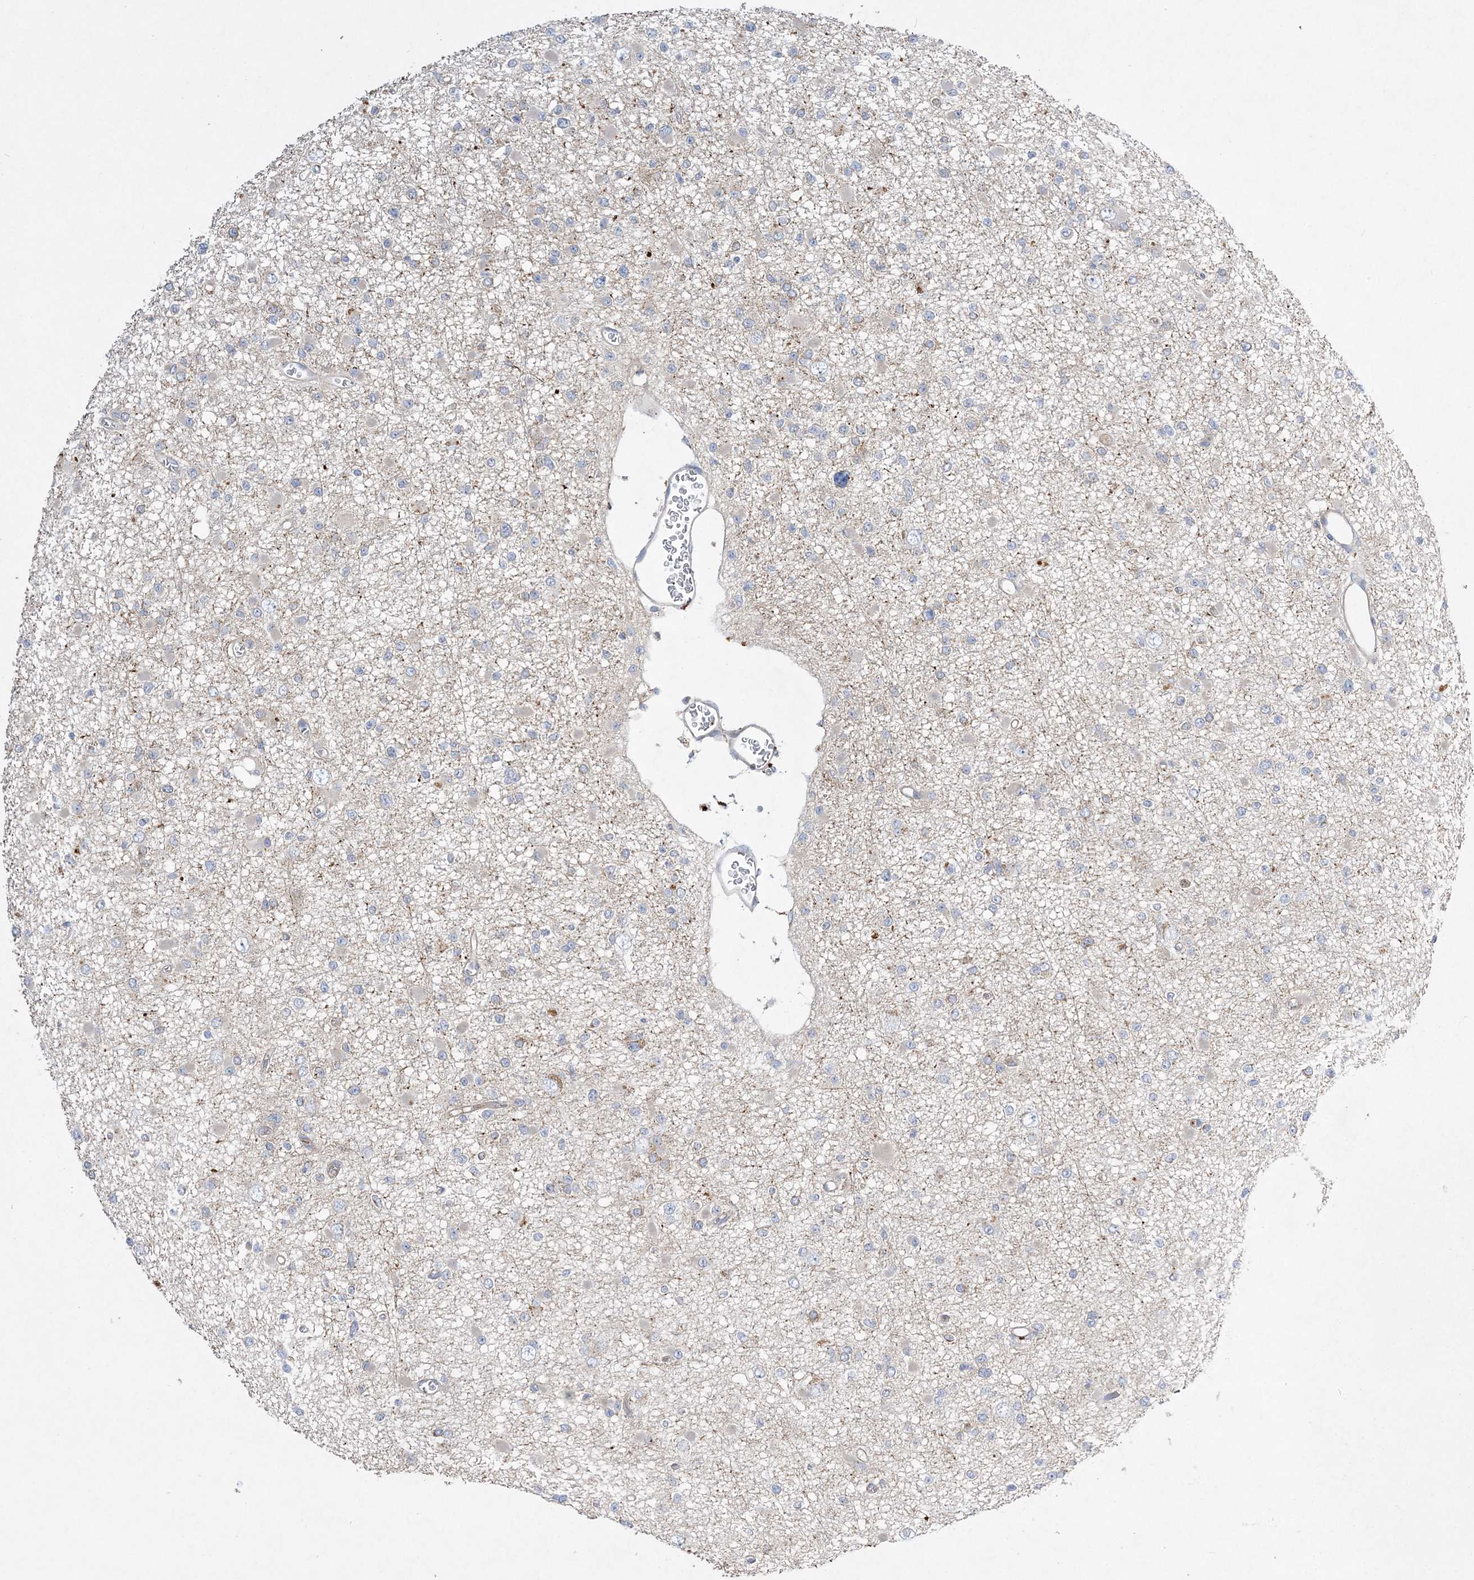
{"staining": {"intensity": "negative", "quantity": "none", "location": "none"}, "tissue": "glioma", "cell_type": "Tumor cells", "image_type": "cancer", "snomed": [{"axis": "morphology", "description": "Glioma, malignant, Low grade"}, {"axis": "topography", "description": "Brain"}], "caption": "DAB immunohistochemical staining of human low-grade glioma (malignant) exhibits no significant expression in tumor cells.", "gene": "ADCK2", "patient": {"sex": "female", "age": 22}}